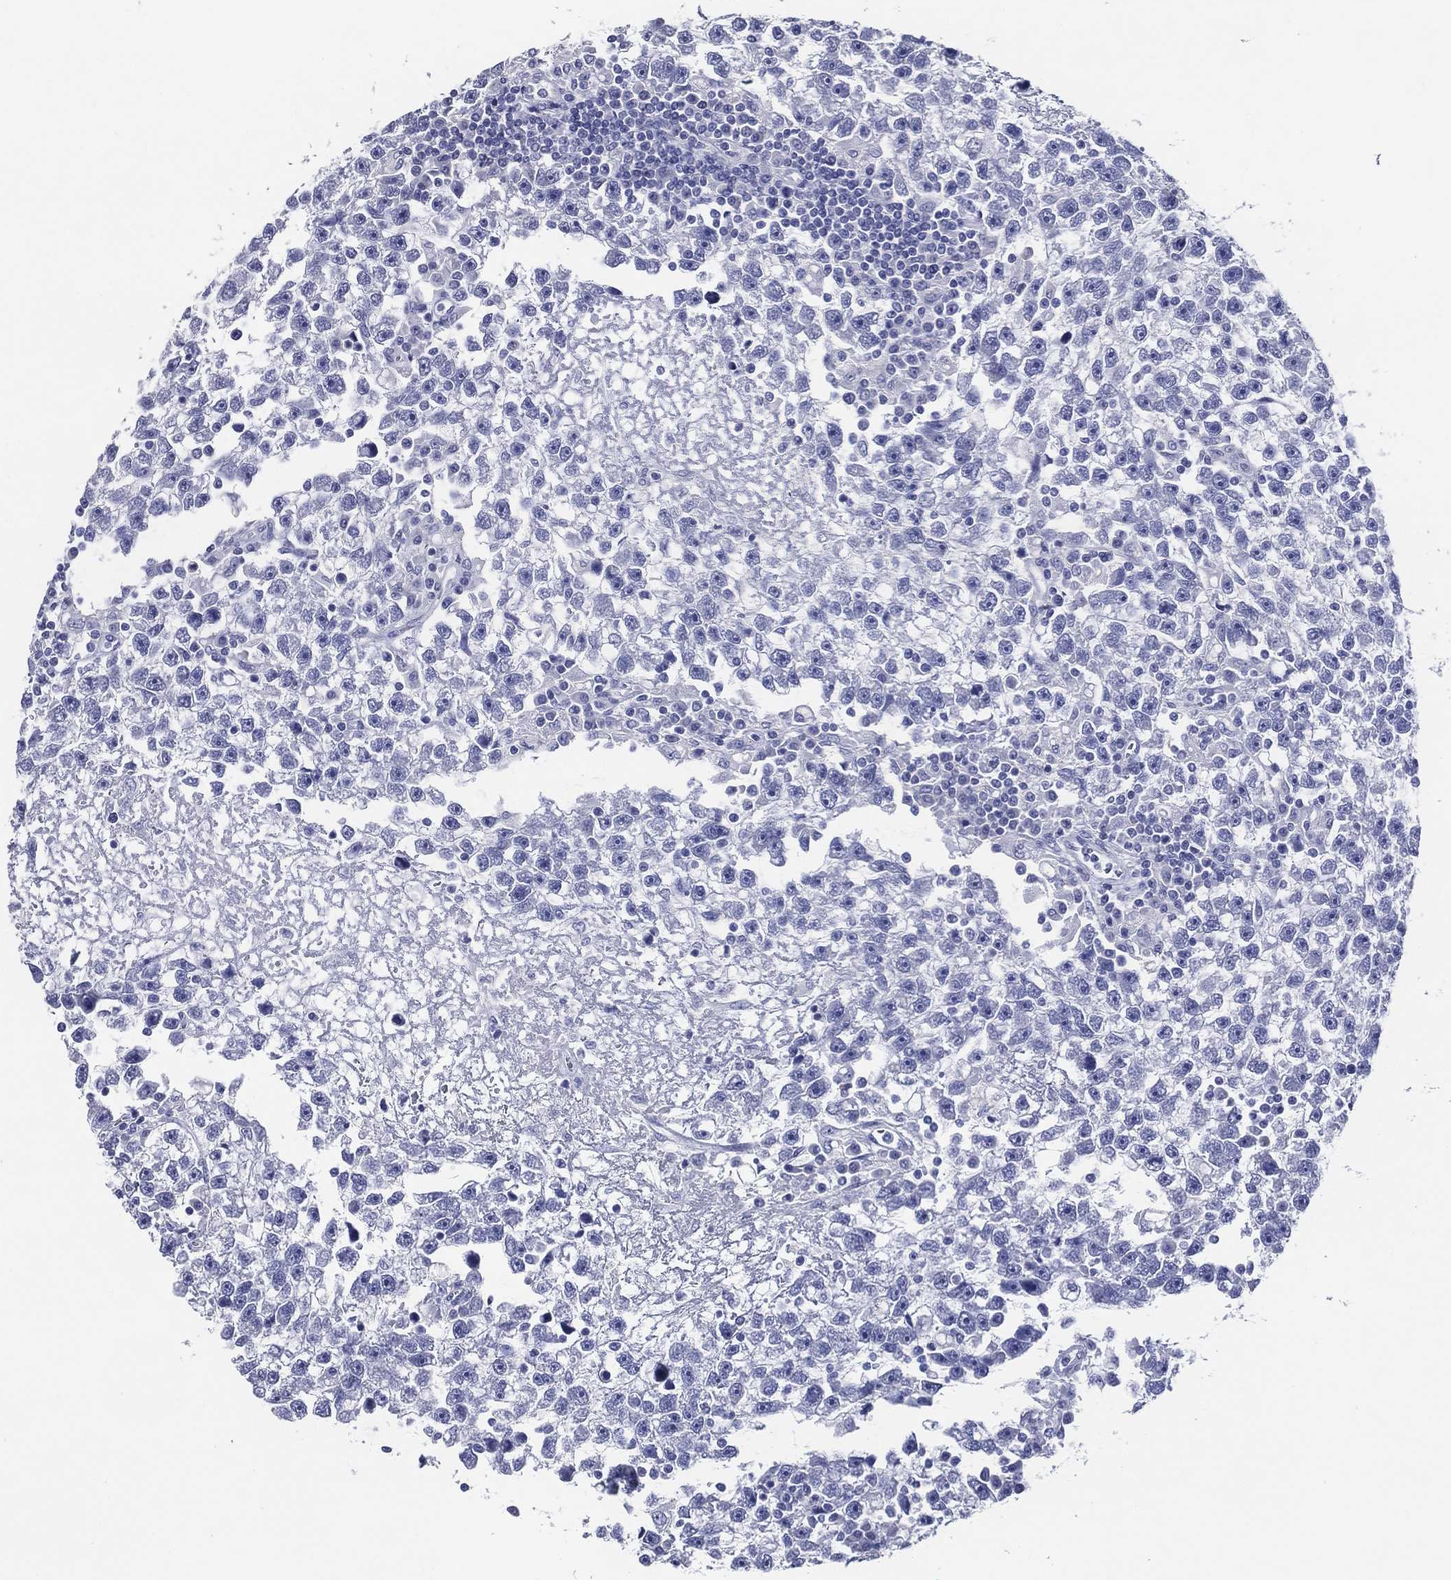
{"staining": {"intensity": "negative", "quantity": "none", "location": "none"}, "tissue": "testis cancer", "cell_type": "Tumor cells", "image_type": "cancer", "snomed": [{"axis": "morphology", "description": "Seminoma, NOS"}, {"axis": "topography", "description": "Testis"}], "caption": "This is a image of immunohistochemistry staining of testis cancer (seminoma), which shows no positivity in tumor cells.", "gene": "ACE2", "patient": {"sex": "male", "age": 47}}